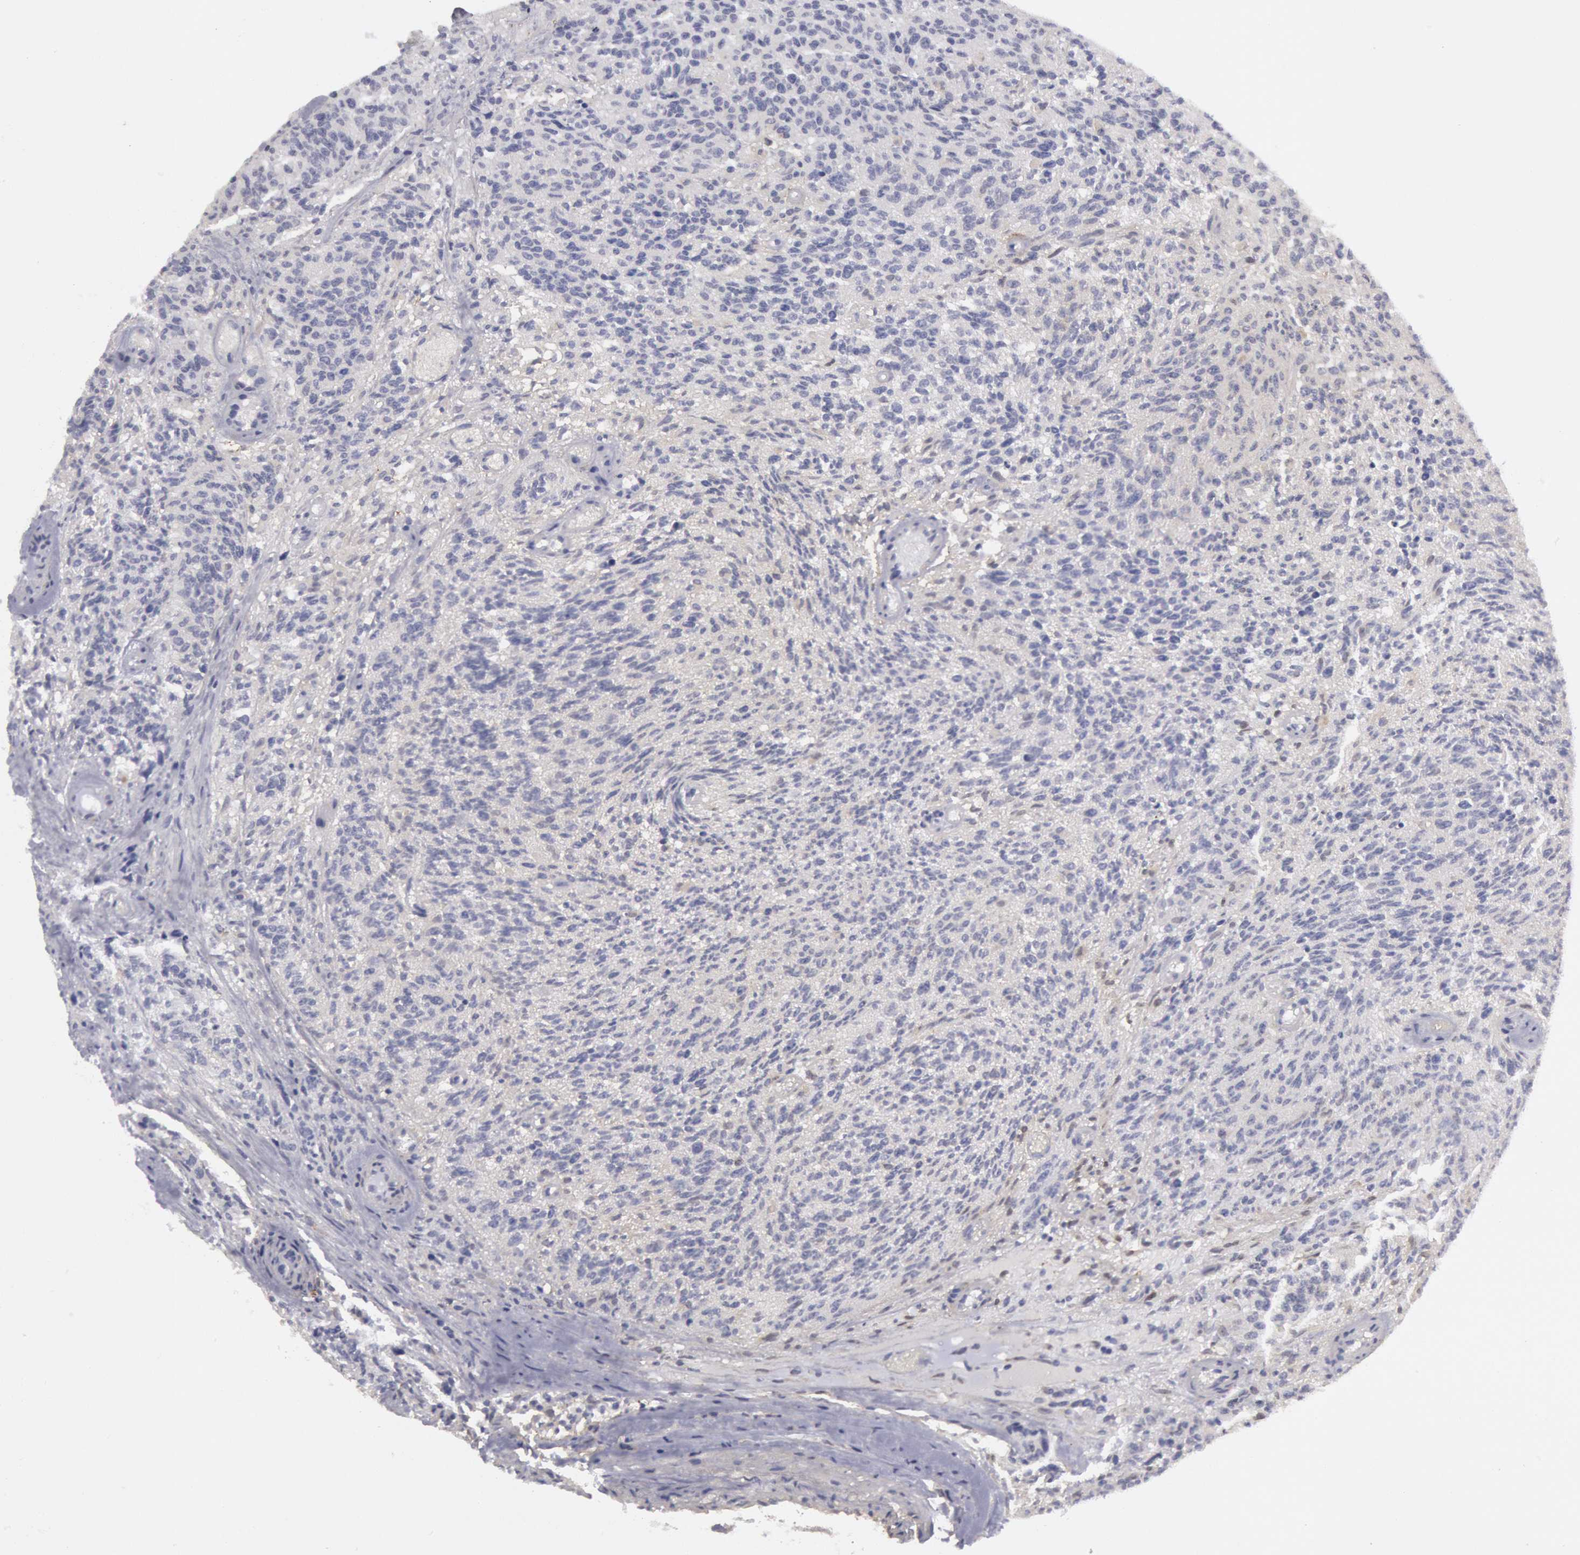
{"staining": {"intensity": "weak", "quantity": "<25%", "location": "cytoplasmic/membranous"}, "tissue": "glioma", "cell_type": "Tumor cells", "image_type": "cancer", "snomed": [{"axis": "morphology", "description": "Glioma, malignant, High grade"}, {"axis": "topography", "description": "Brain"}], "caption": "Image shows no significant protein staining in tumor cells of glioma. (Stains: DAB (3,3'-diaminobenzidine) immunohistochemistry (IHC) with hematoxylin counter stain, Microscopy: brightfield microscopy at high magnification).", "gene": "FHL1", "patient": {"sex": "male", "age": 36}}